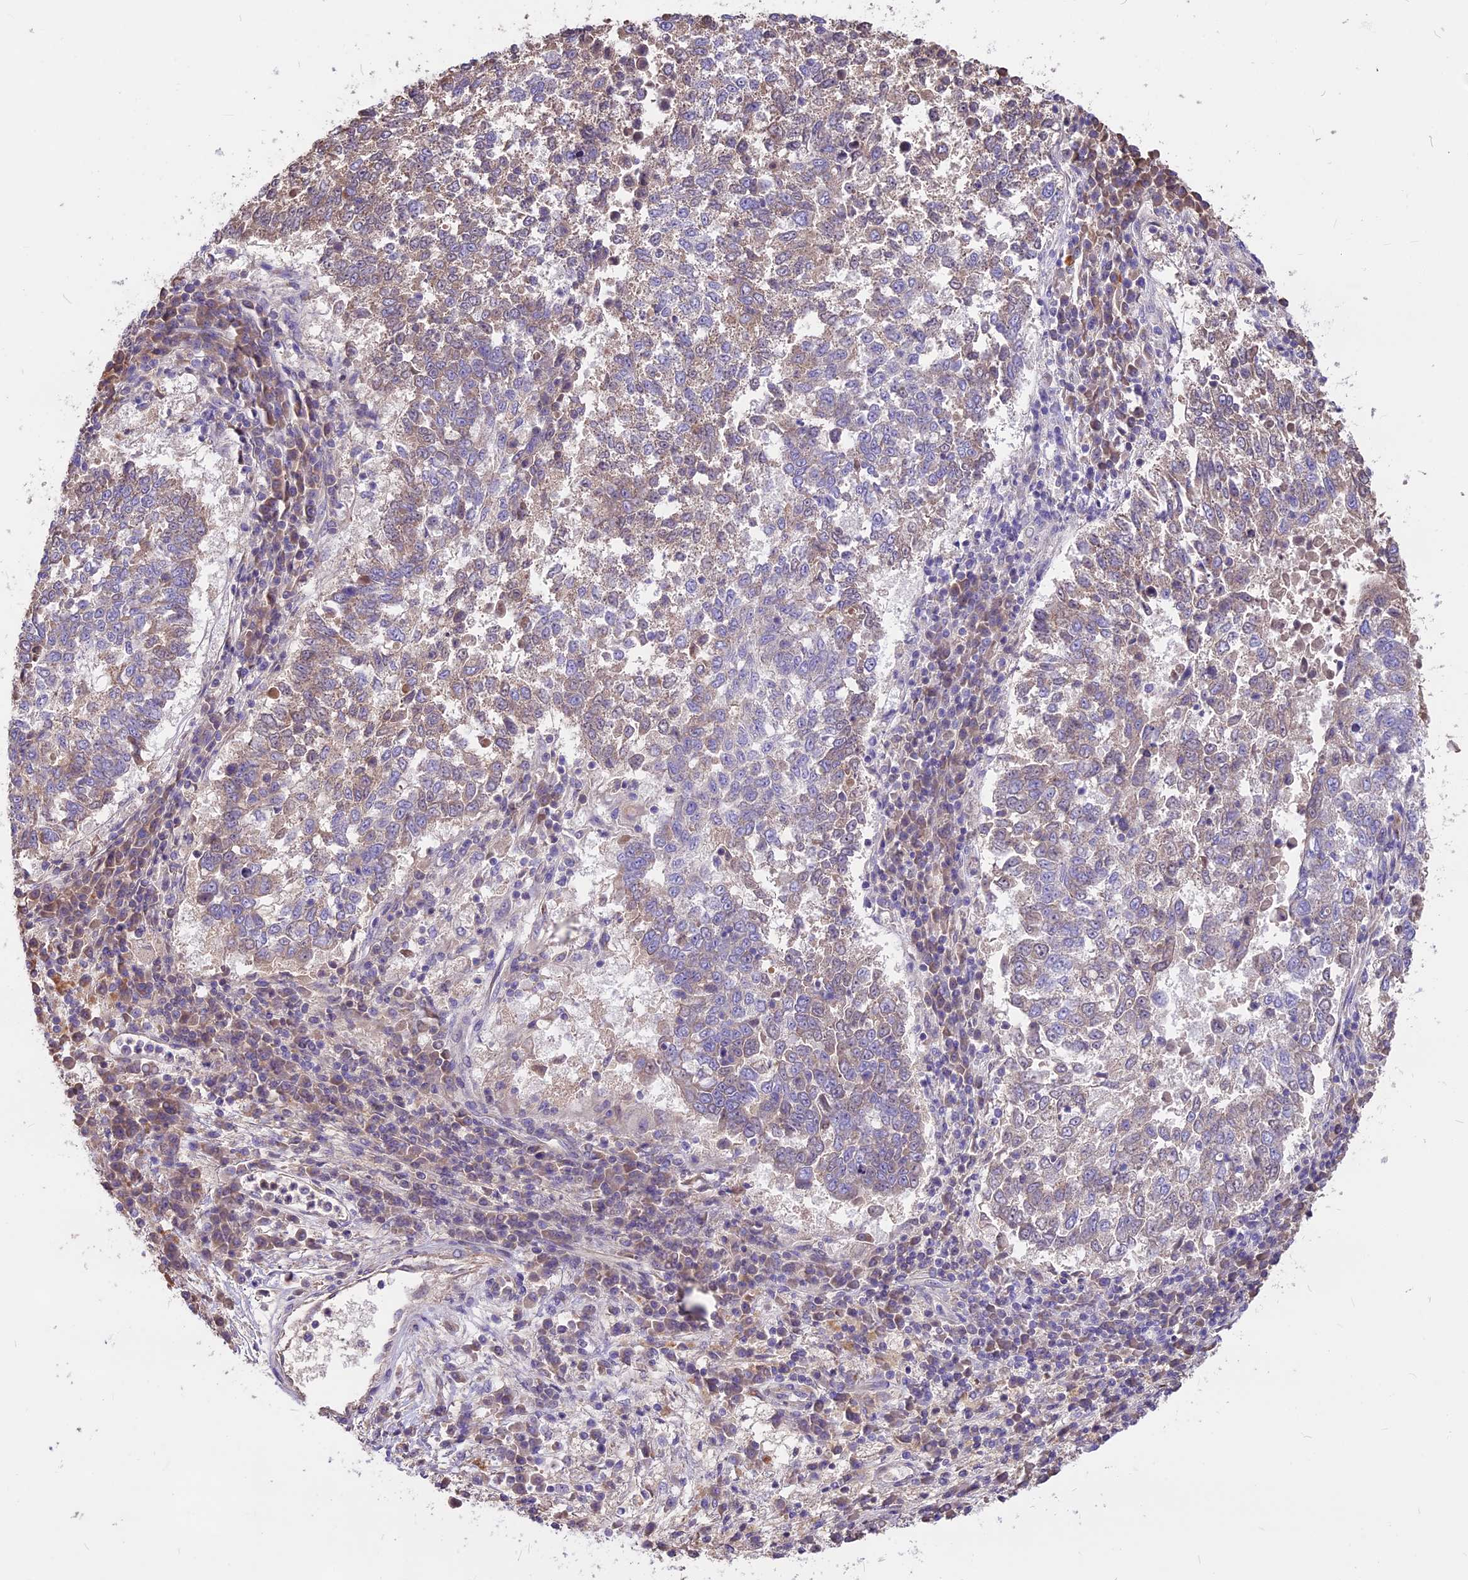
{"staining": {"intensity": "weak", "quantity": "25%-75%", "location": "cytoplasmic/membranous"}, "tissue": "lung cancer", "cell_type": "Tumor cells", "image_type": "cancer", "snomed": [{"axis": "morphology", "description": "Squamous cell carcinoma, NOS"}, {"axis": "topography", "description": "Lung"}], "caption": "The immunohistochemical stain labels weak cytoplasmic/membranous expression in tumor cells of squamous cell carcinoma (lung) tissue.", "gene": "ANO3", "patient": {"sex": "male", "age": 73}}